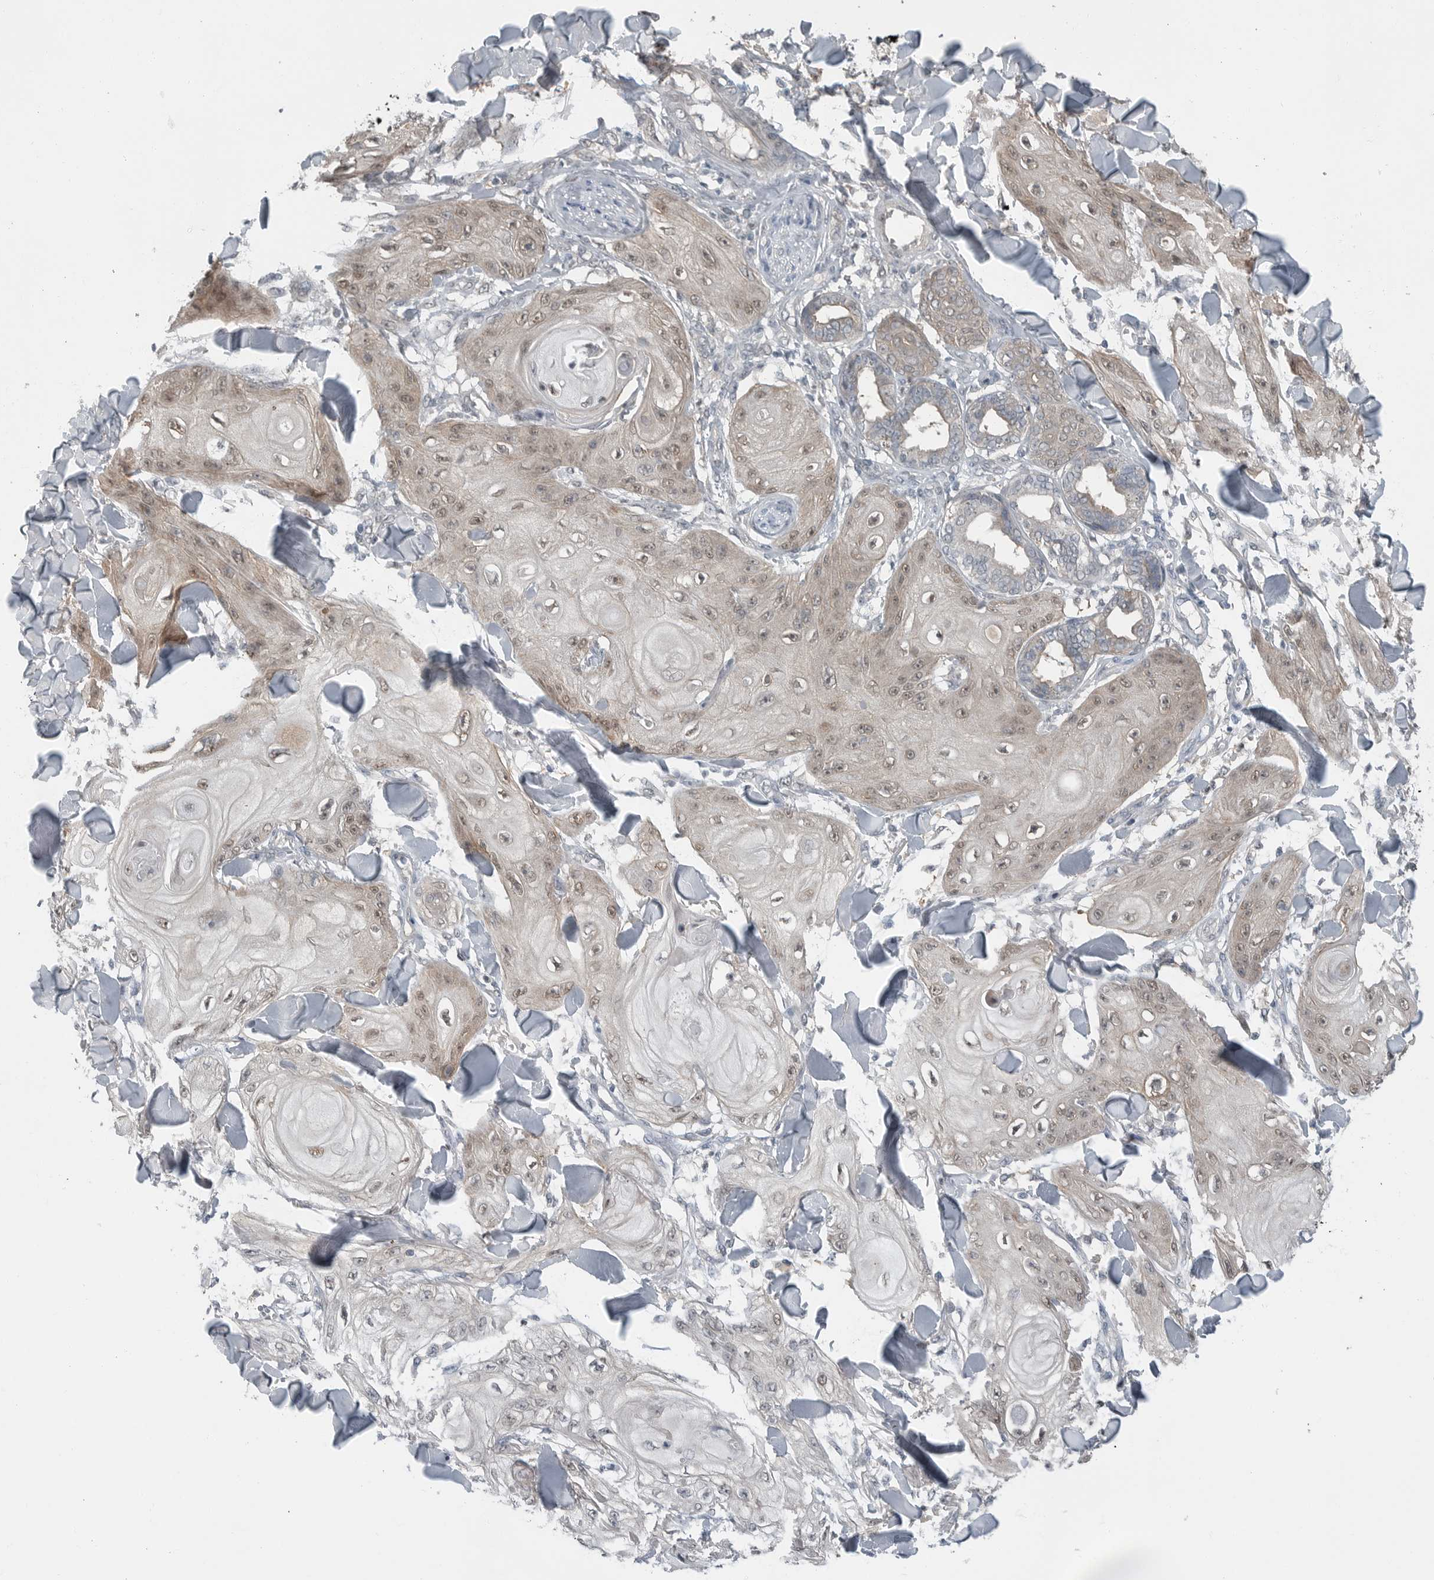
{"staining": {"intensity": "weak", "quantity": ">75%", "location": "nuclear"}, "tissue": "skin cancer", "cell_type": "Tumor cells", "image_type": "cancer", "snomed": [{"axis": "morphology", "description": "Squamous cell carcinoma, NOS"}, {"axis": "topography", "description": "Skin"}], "caption": "Protein expression analysis of skin squamous cell carcinoma shows weak nuclear staining in approximately >75% of tumor cells. Immunohistochemistry stains the protein in brown and the nuclei are stained blue.", "gene": "MFAP3L", "patient": {"sex": "male", "age": 74}}